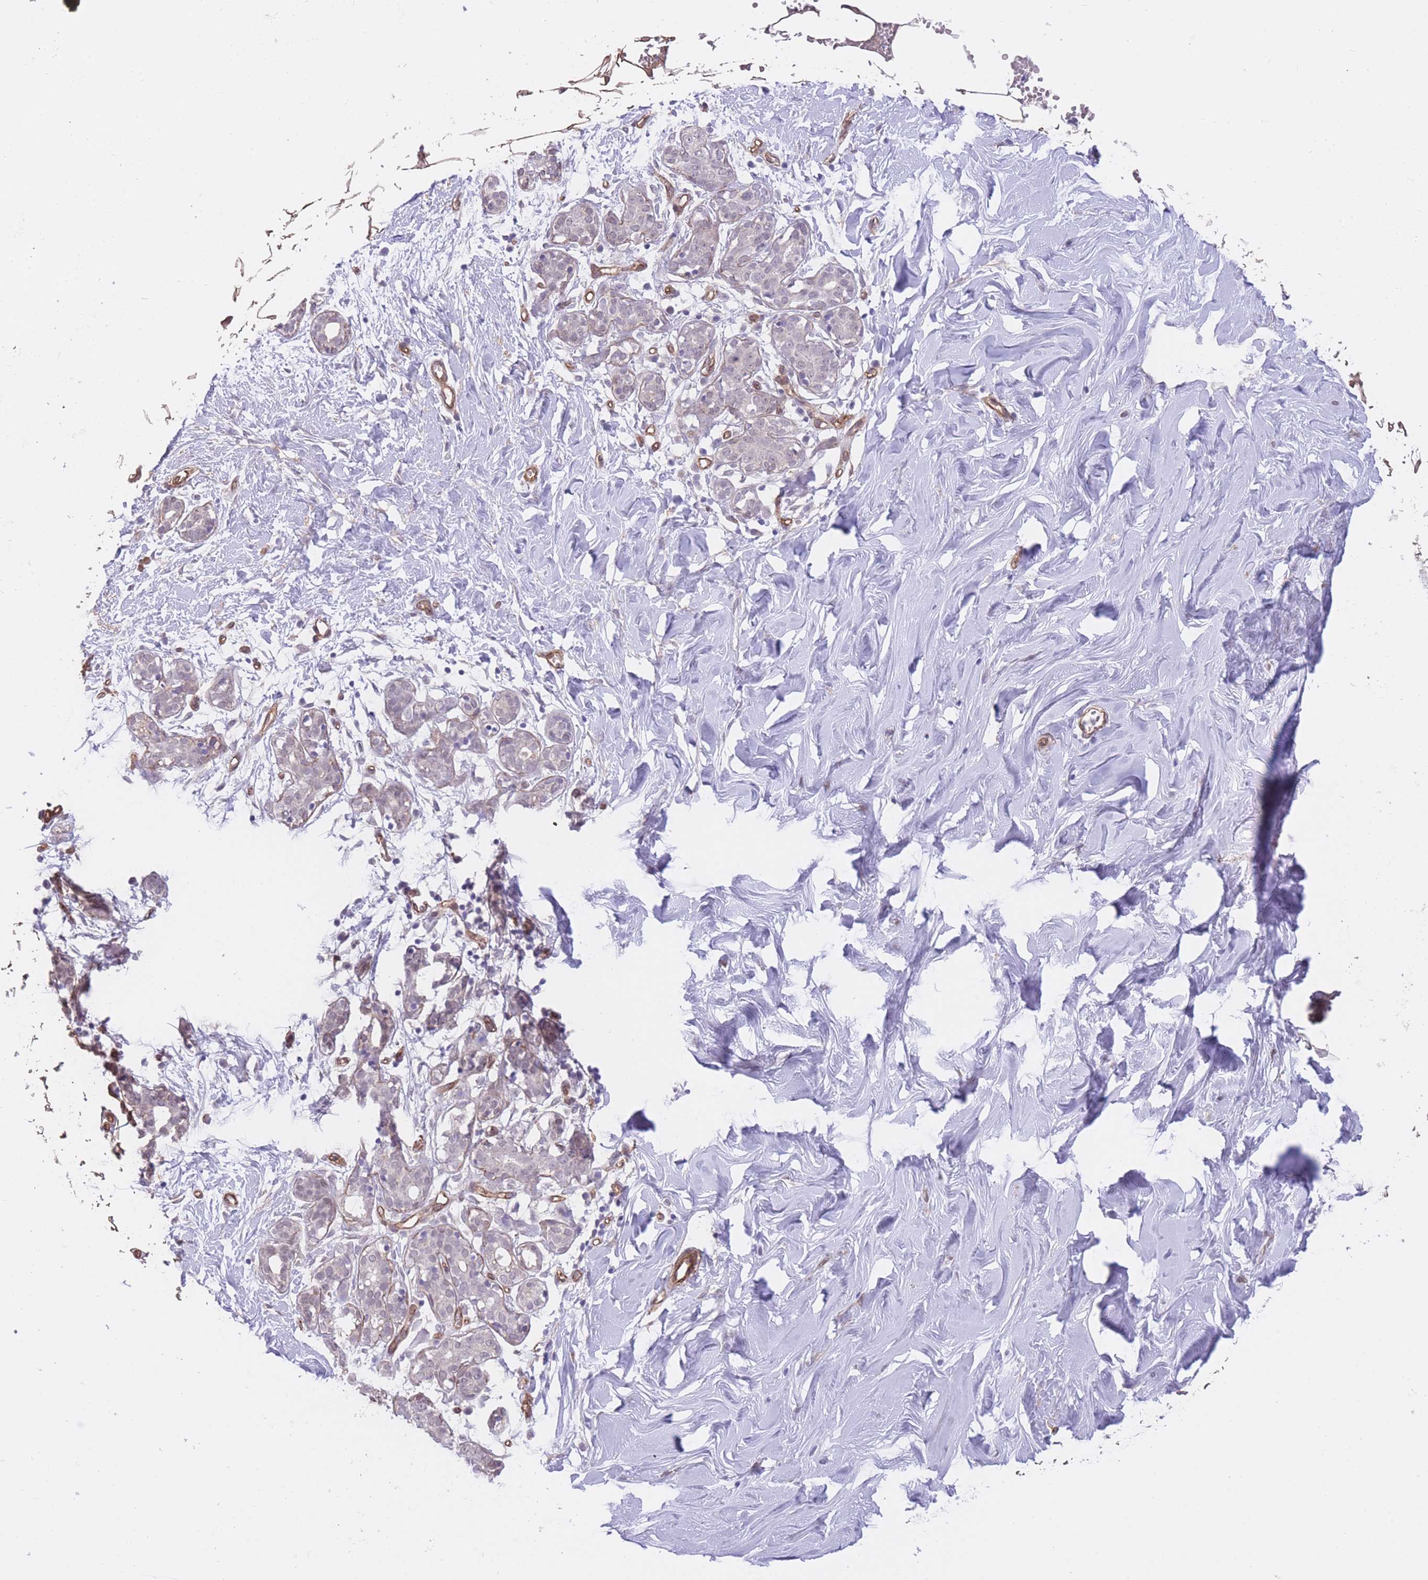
{"staining": {"intensity": "negative", "quantity": "none", "location": "none"}, "tissue": "breast", "cell_type": "Adipocytes", "image_type": "normal", "snomed": [{"axis": "morphology", "description": "Normal tissue, NOS"}, {"axis": "topography", "description": "Breast"}], "caption": "Immunohistochemistry histopathology image of unremarkable breast: breast stained with DAB reveals no significant protein positivity in adipocytes.", "gene": "QTRT1", "patient": {"sex": "female", "age": 27}}